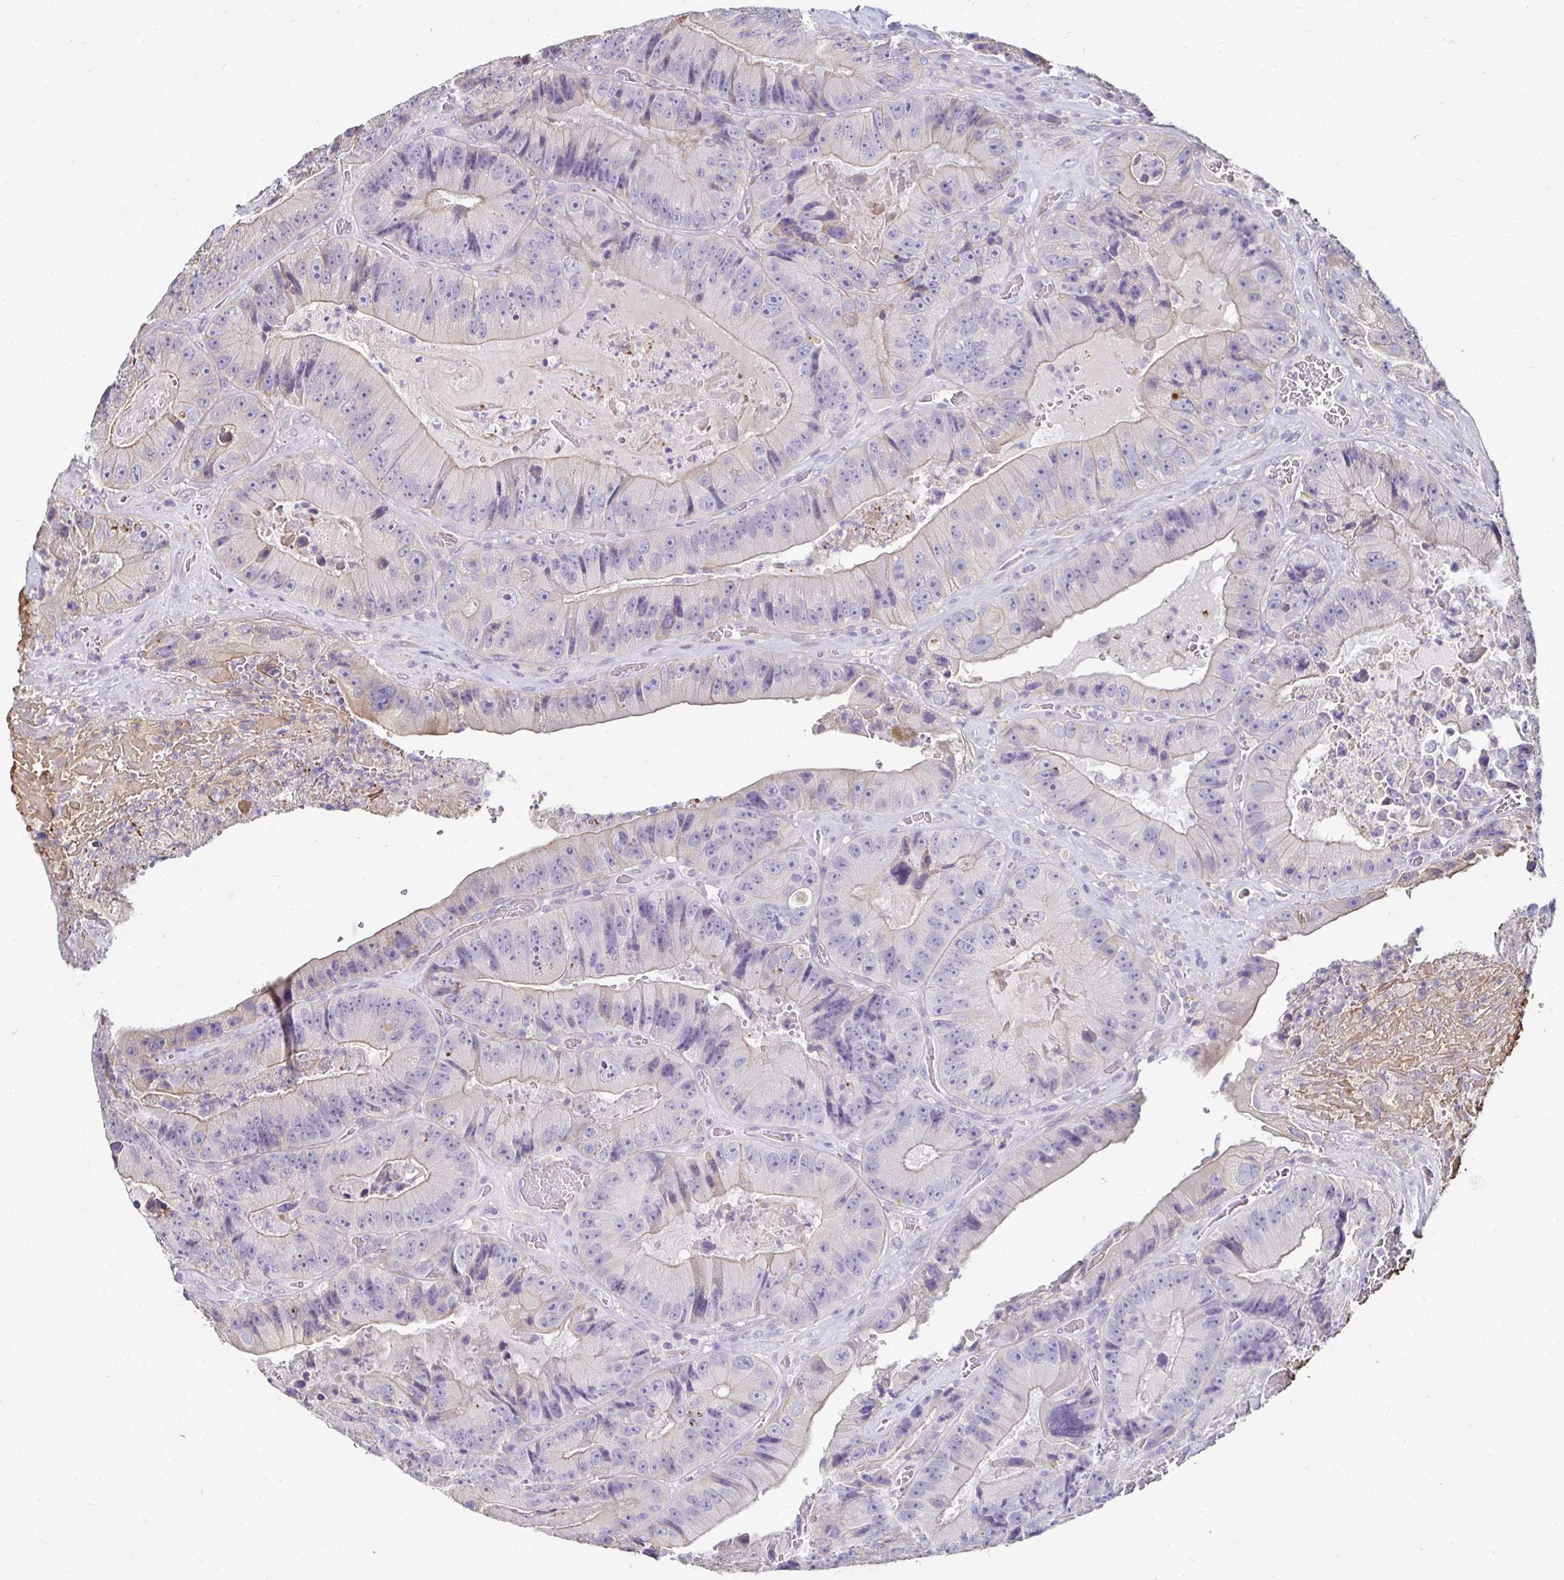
{"staining": {"intensity": "weak", "quantity": "<25%", "location": "cytoplasmic/membranous"}, "tissue": "colorectal cancer", "cell_type": "Tumor cells", "image_type": "cancer", "snomed": [{"axis": "morphology", "description": "Adenocarcinoma, NOS"}, {"axis": "topography", "description": "Colon"}], "caption": "Immunohistochemistry (IHC) of colorectal adenocarcinoma exhibits no staining in tumor cells. The staining is performed using DAB brown chromogen with nuclei counter-stained in using hematoxylin.", "gene": "AKAP6", "patient": {"sex": "female", "age": 86}}